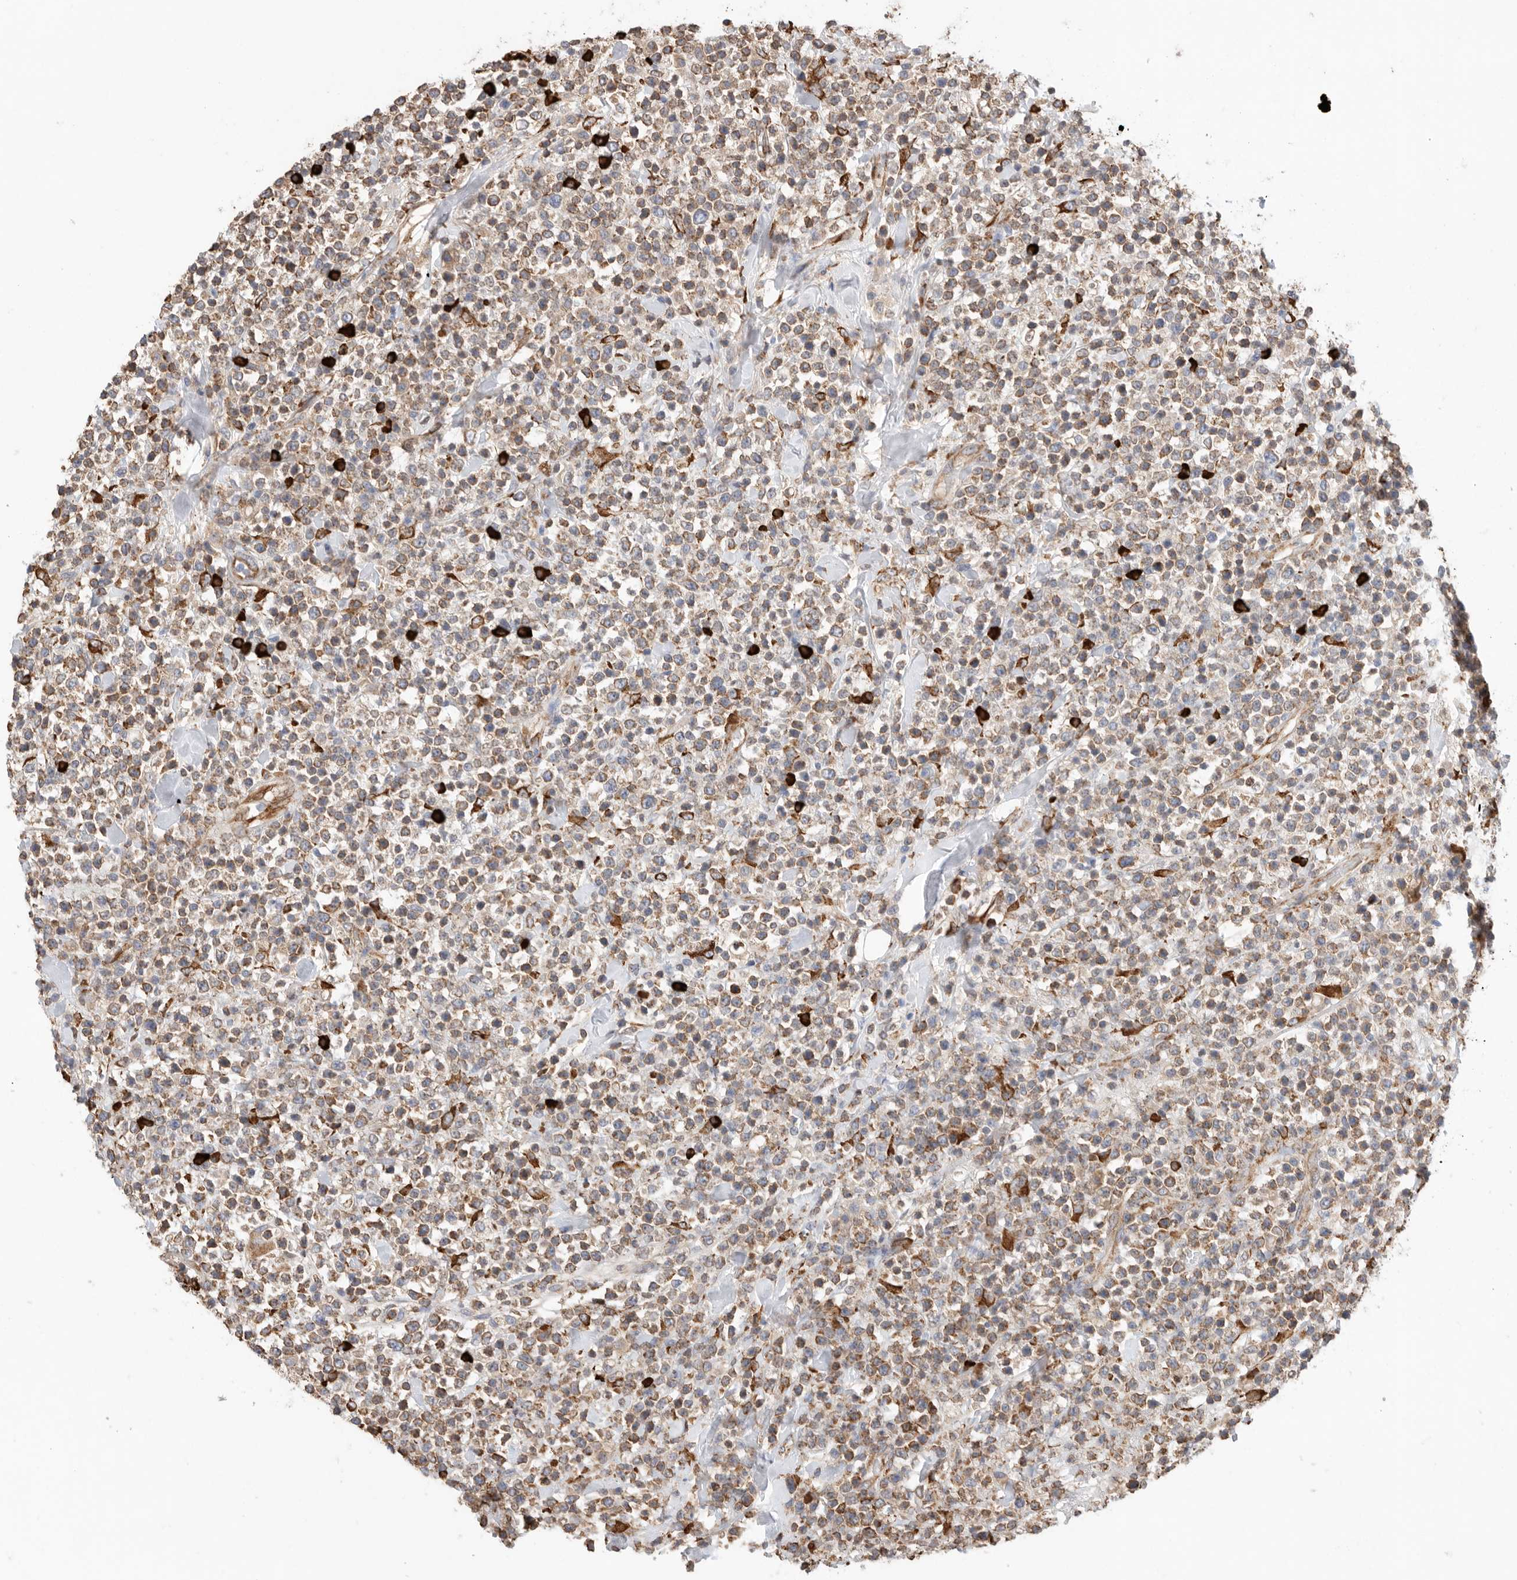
{"staining": {"intensity": "moderate", "quantity": ">75%", "location": "cytoplasmic/membranous"}, "tissue": "lymphoma", "cell_type": "Tumor cells", "image_type": "cancer", "snomed": [{"axis": "morphology", "description": "Malignant lymphoma, non-Hodgkin's type, High grade"}, {"axis": "topography", "description": "Colon"}], "caption": "Protein positivity by immunohistochemistry demonstrates moderate cytoplasmic/membranous positivity in about >75% of tumor cells in lymphoma.", "gene": "BLOC1S5", "patient": {"sex": "female", "age": 53}}